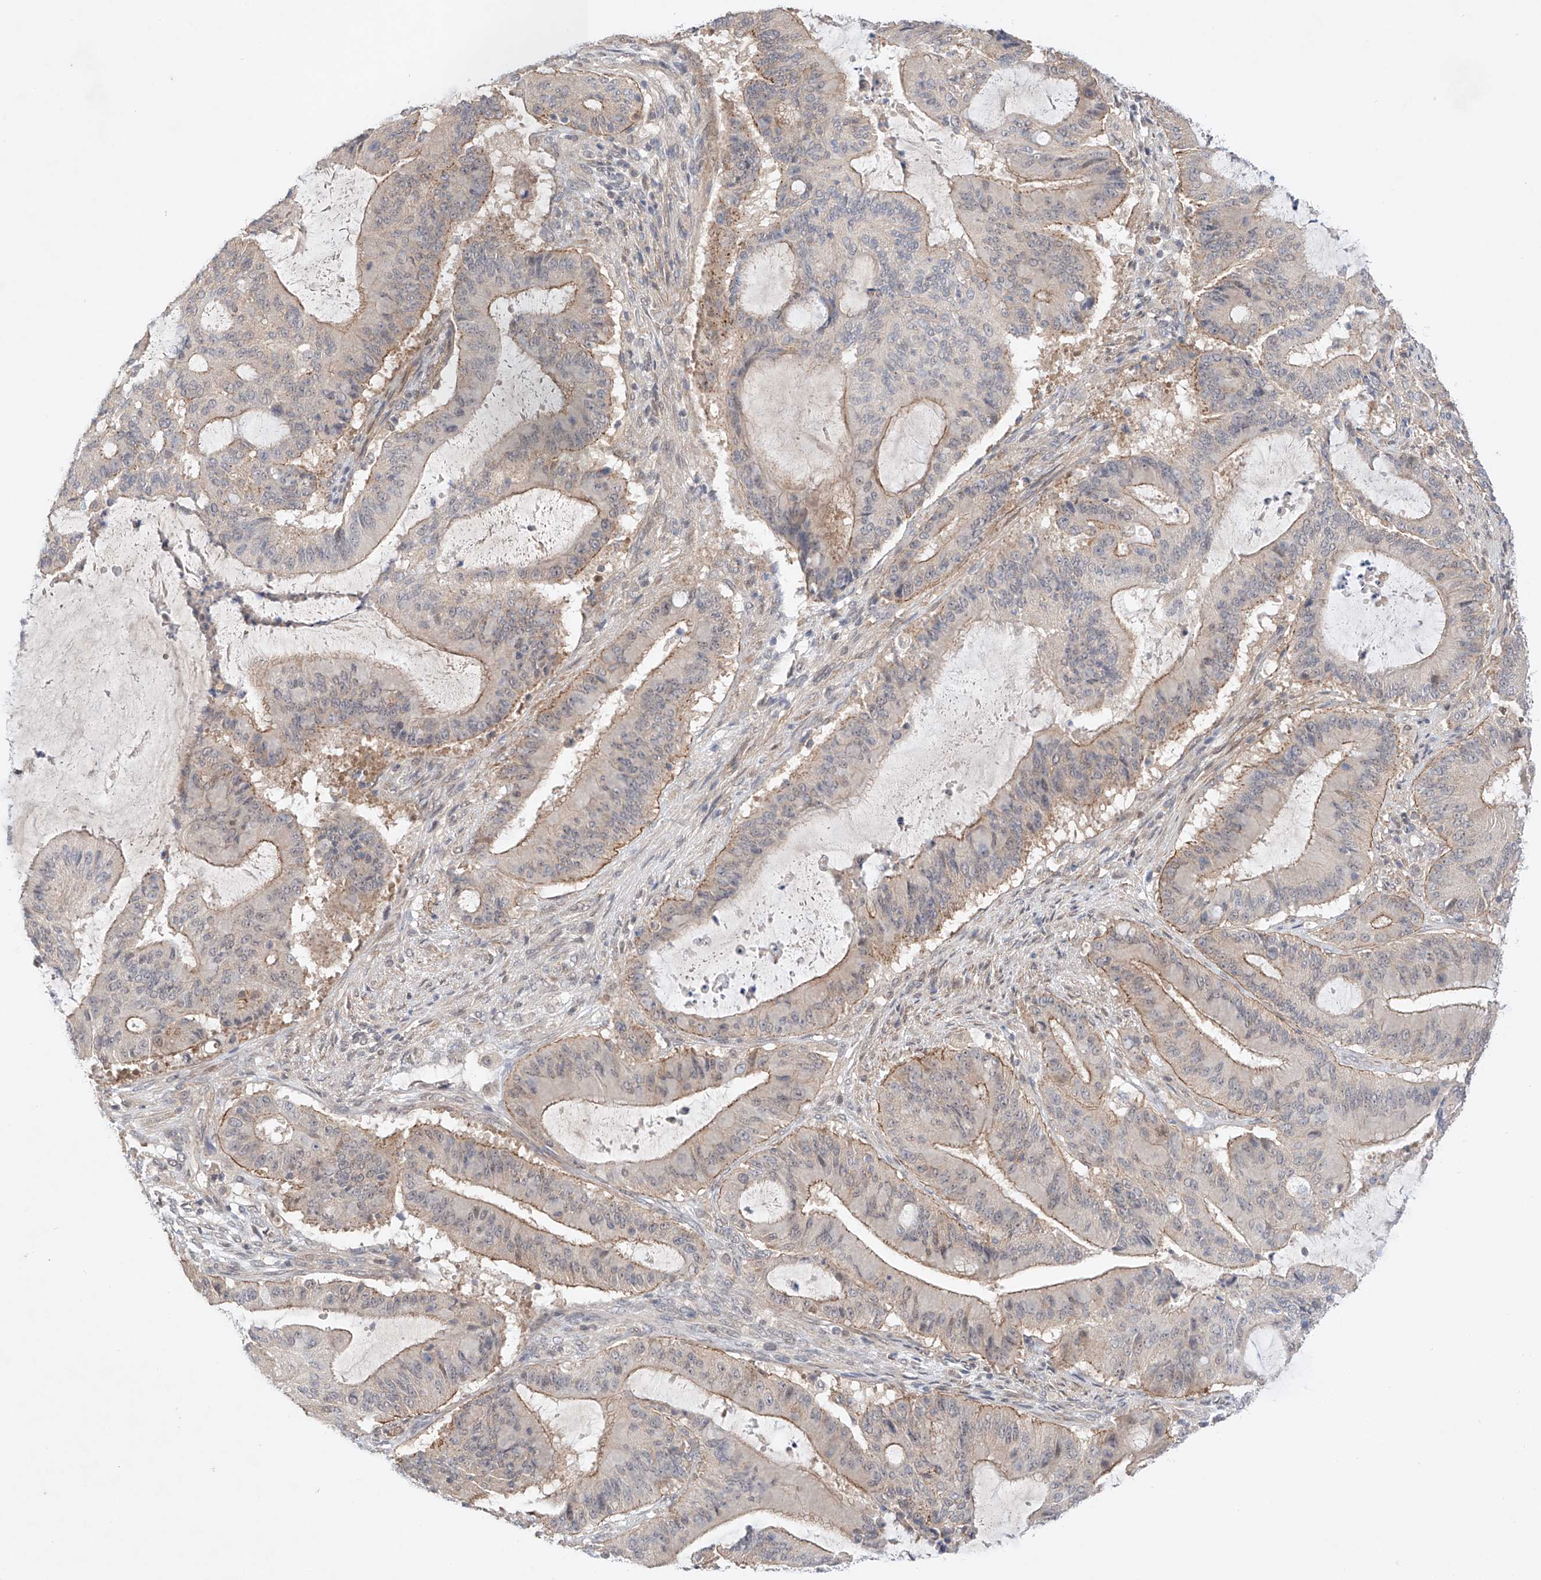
{"staining": {"intensity": "weak", "quantity": "25%-75%", "location": "cytoplasmic/membranous"}, "tissue": "liver cancer", "cell_type": "Tumor cells", "image_type": "cancer", "snomed": [{"axis": "morphology", "description": "Normal tissue, NOS"}, {"axis": "morphology", "description": "Cholangiocarcinoma"}, {"axis": "topography", "description": "Liver"}, {"axis": "topography", "description": "Peripheral nerve tissue"}], "caption": "This micrograph reveals immunohistochemistry (IHC) staining of liver cancer (cholangiocarcinoma), with low weak cytoplasmic/membranous expression in approximately 25%-75% of tumor cells.", "gene": "TSR2", "patient": {"sex": "female", "age": 73}}